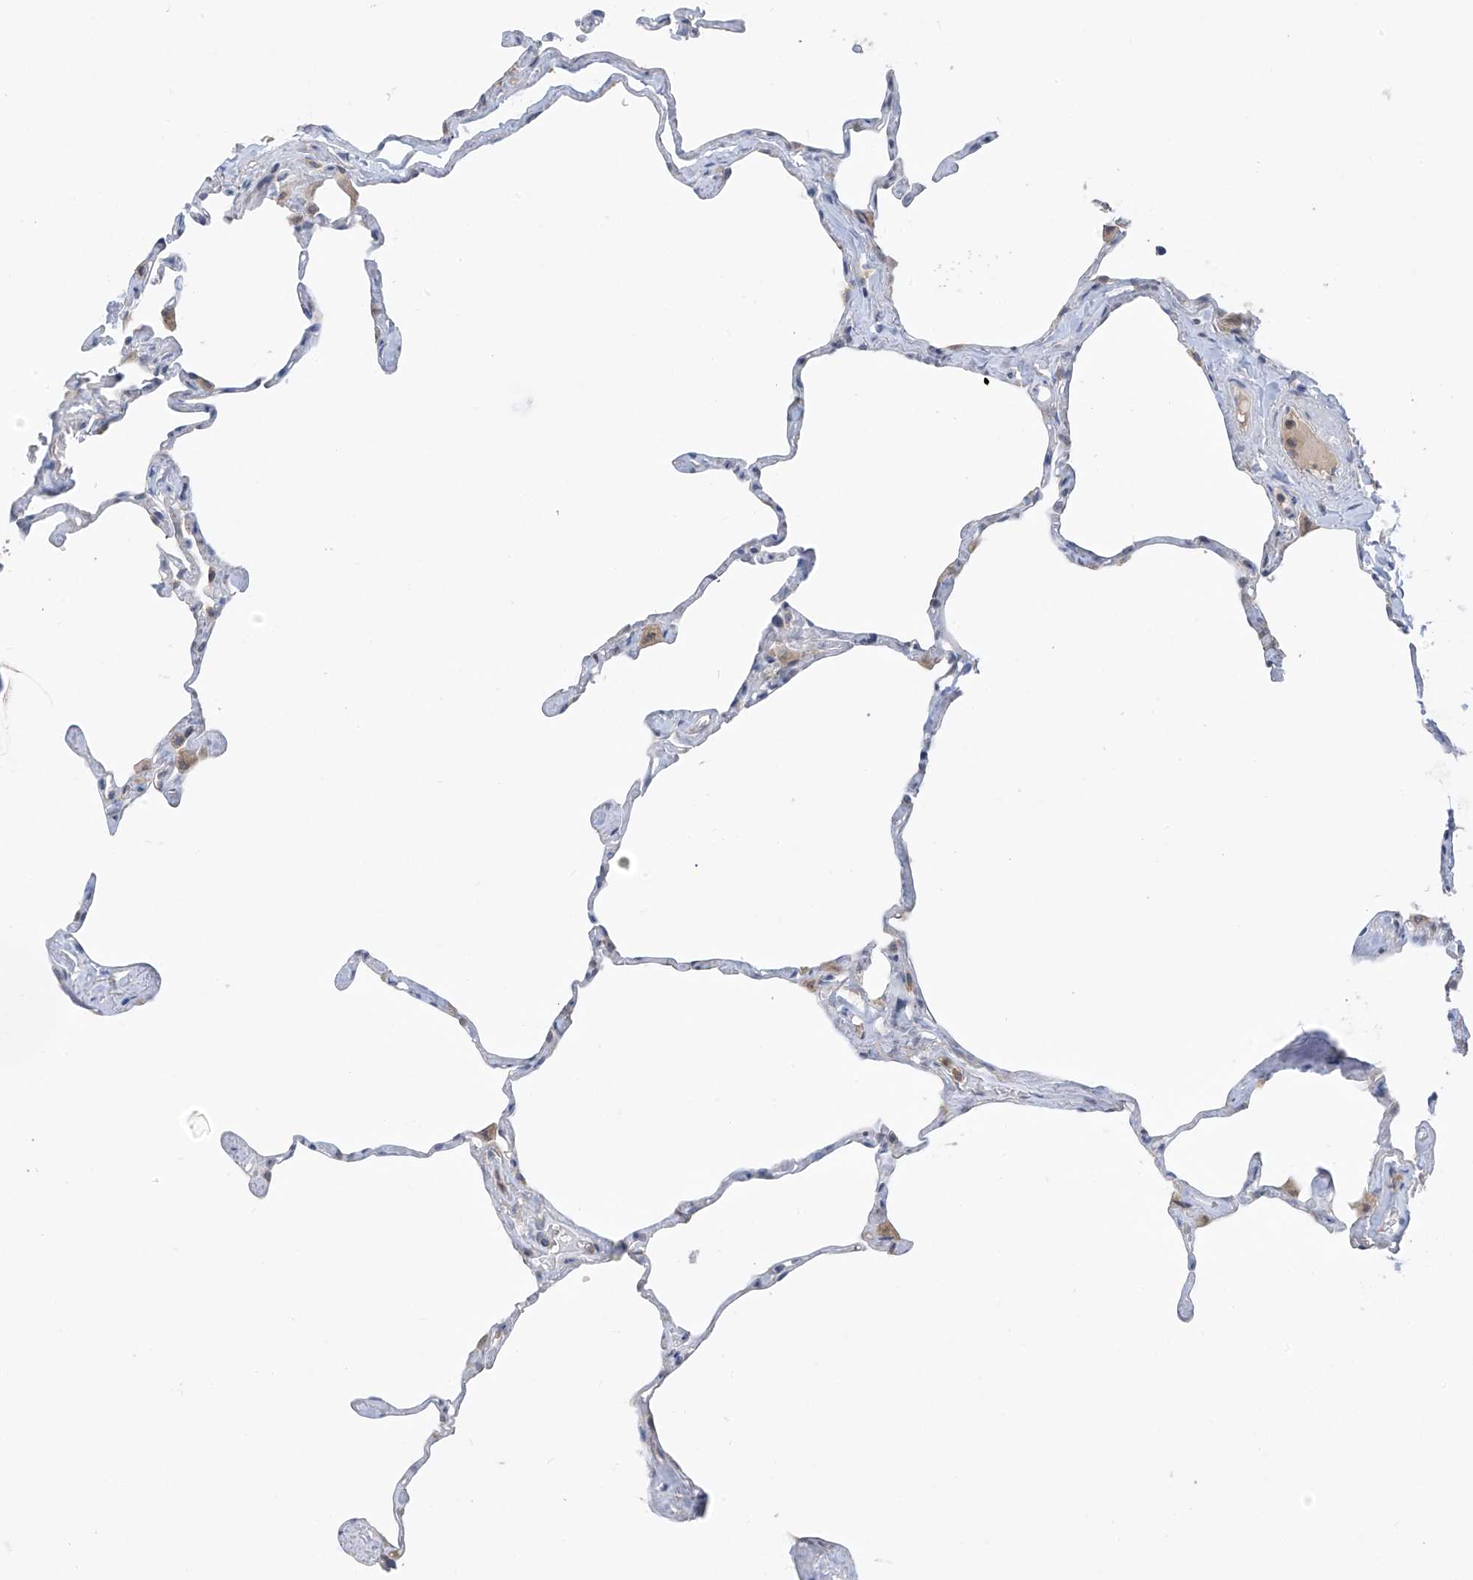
{"staining": {"intensity": "negative", "quantity": "none", "location": "none"}, "tissue": "lung", "cell_type": "Alveolar cells", "image_type": "normal", "snomed": [{"axis": "morphology", "description": "Normal tissue, NOS"}, {"axis": "topography", "description": "Lung"}], "caption": "This is an immunohistochemistry (IHC) image of unremarkable human lung. There is no positivity in alveolar cells.", "gene": "CYP4V2", "patient": {"sex": "male", "age": 65}}